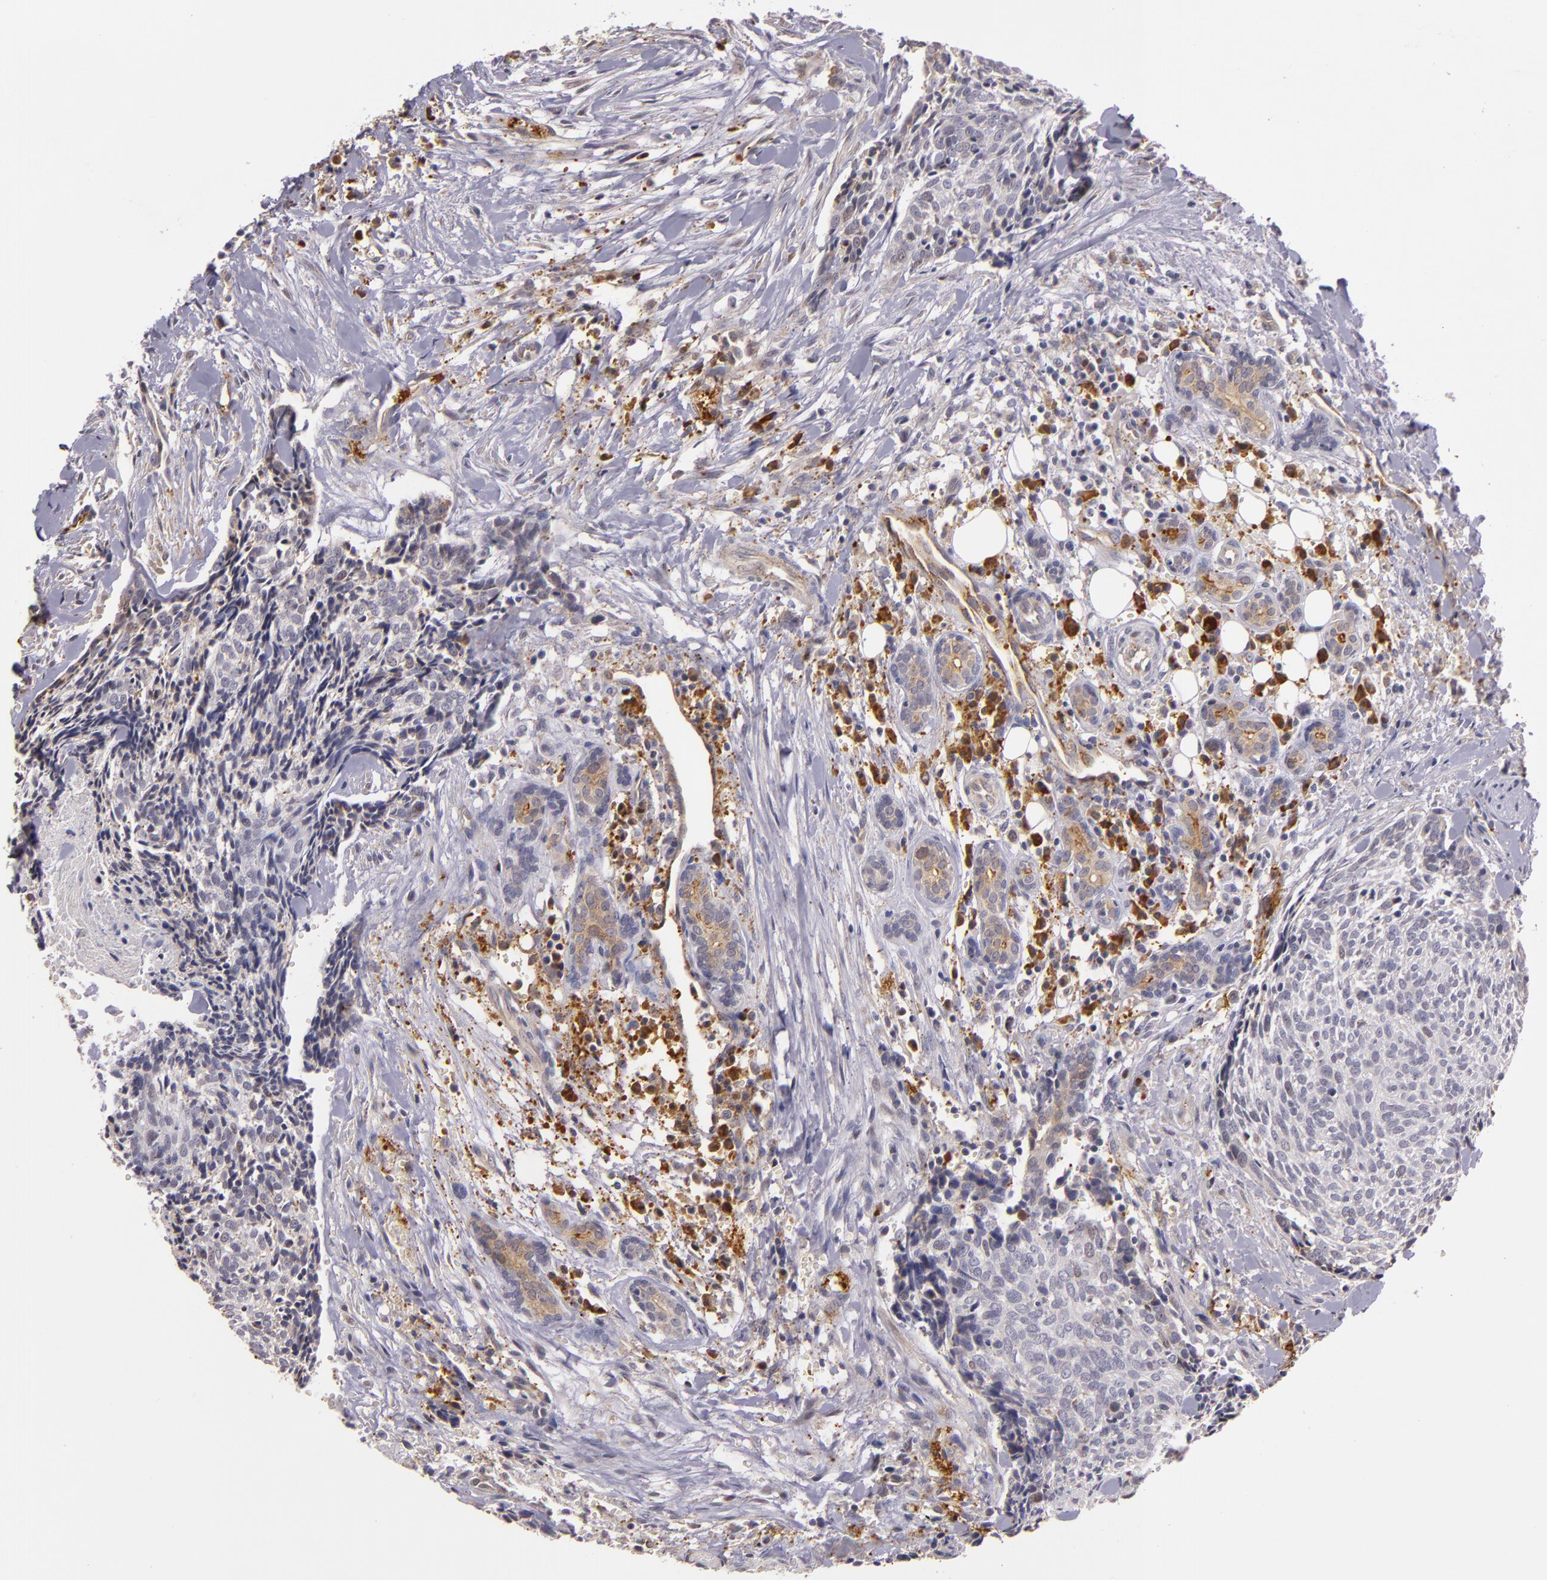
{"staining": {"intensity": "negative", "quantity": "none", "location": "none"}, "tissue": "head and neck cancer", "cell_type": "Tumor cells", "image_type": "cancer", "snomed": [{"axis": "morphology", "description": "Squamous cell carcinoma, NOS"}, {"axis": "topography", "description": "Salivary gland"}, {"axis": "topography", "description": "Head-Neck"}], "caption": "IHC of squamous cell carcinoma (head and neck) displays no positivity in tumor cells. (DAB immunohistochemistry (IHC) with hematoxylin counter stain).", "gene": "SYTL4", "patient": {"sex": "male", "age": 70}}